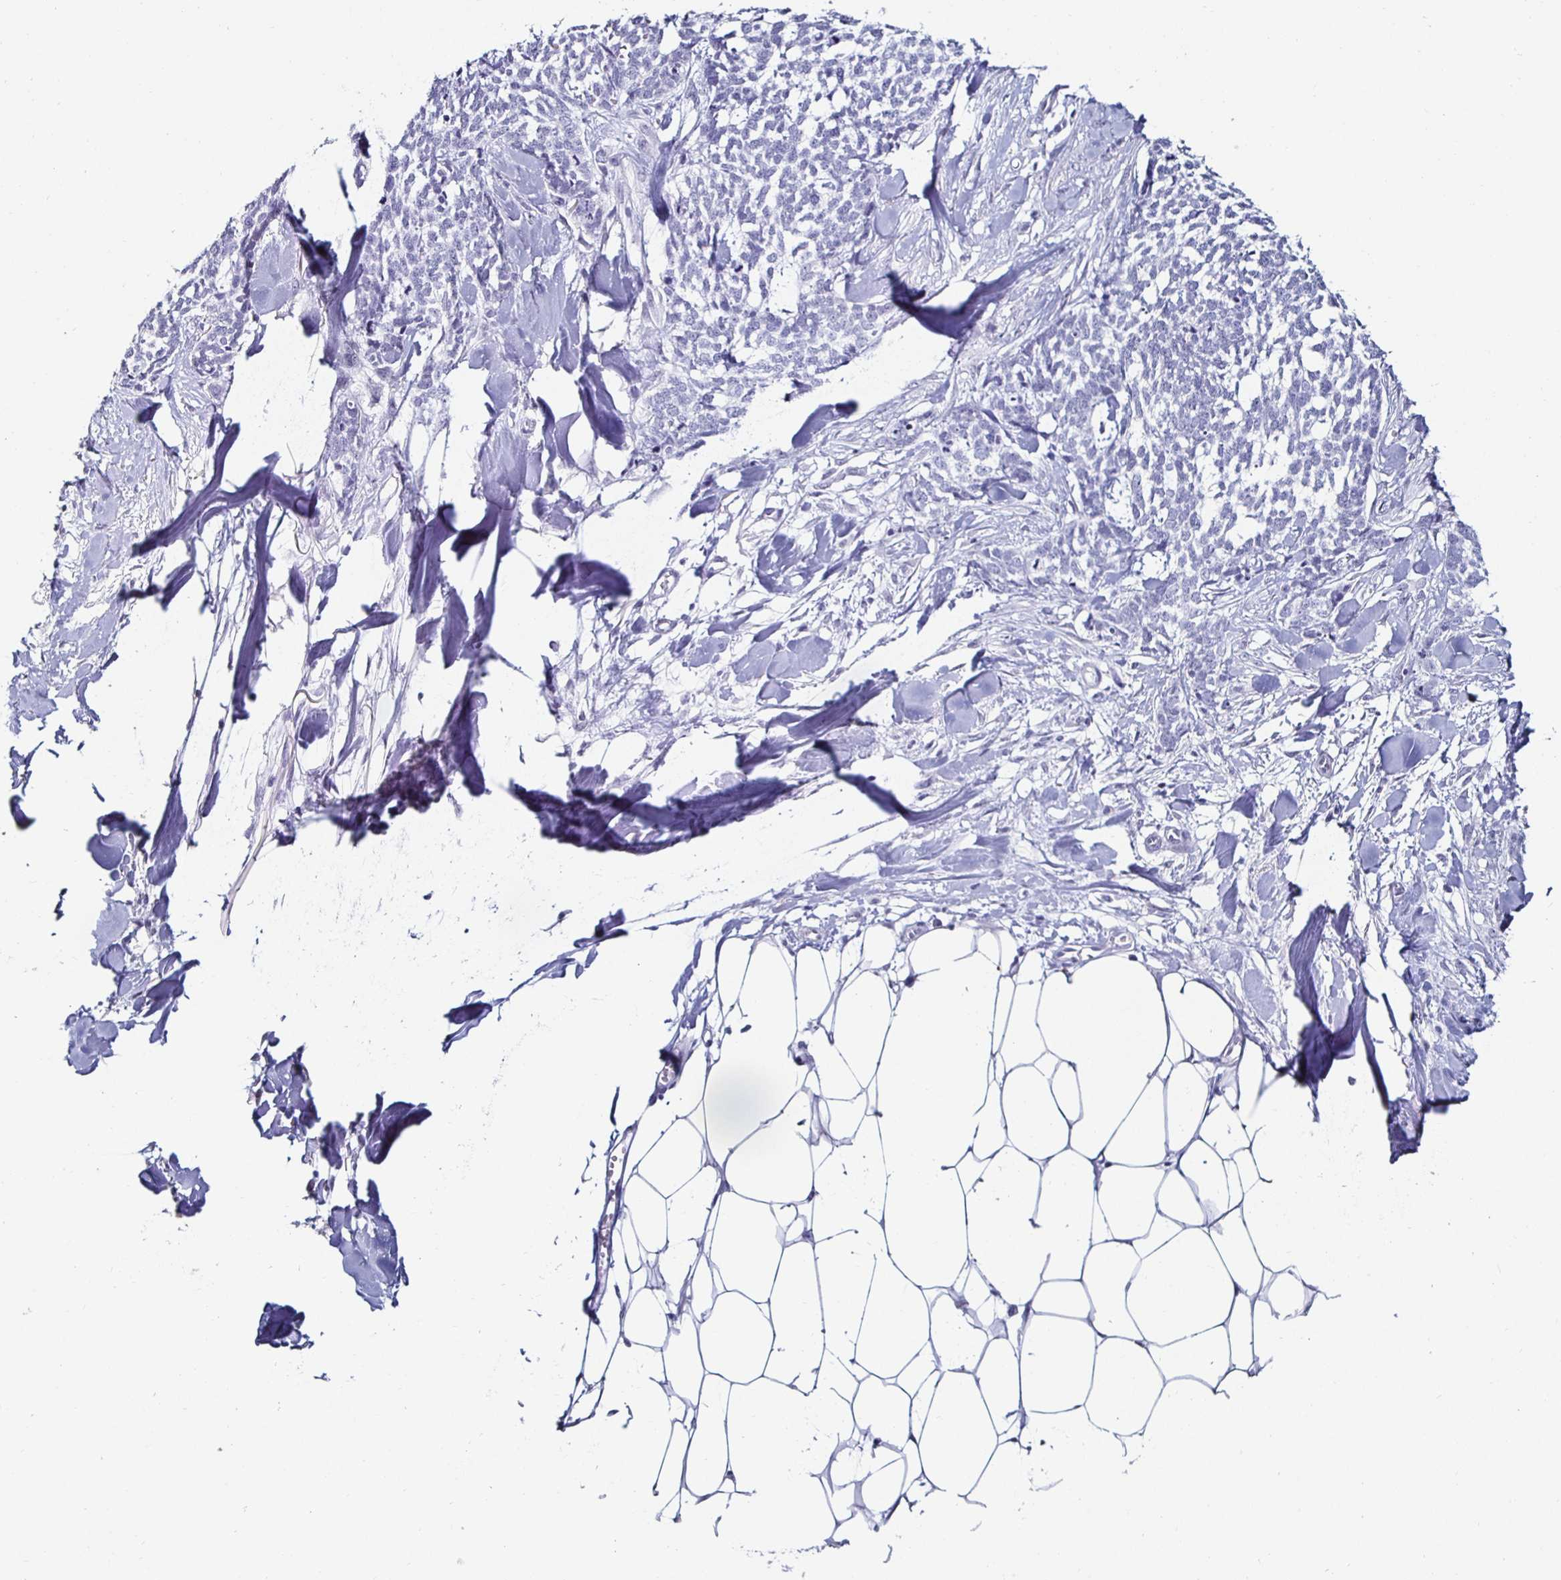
{"staining": {"intensity": "negative", "quantity": "none", "location": "none"}, "tissue": "skin cancer", "cell_type": "Tumor cells", "image_type": "cancer", "snomed": [{"axis": "morphology", "description": "Basal cell carcinoma"}, {"axis": "topography", "description": "Skin"}], "caption": "Immunohistochemical staining of human skin cancer demonstrates no significant staining in tumor cells.", "gene": "KRT4", "patient": {"sex": "female", "age": 59}}